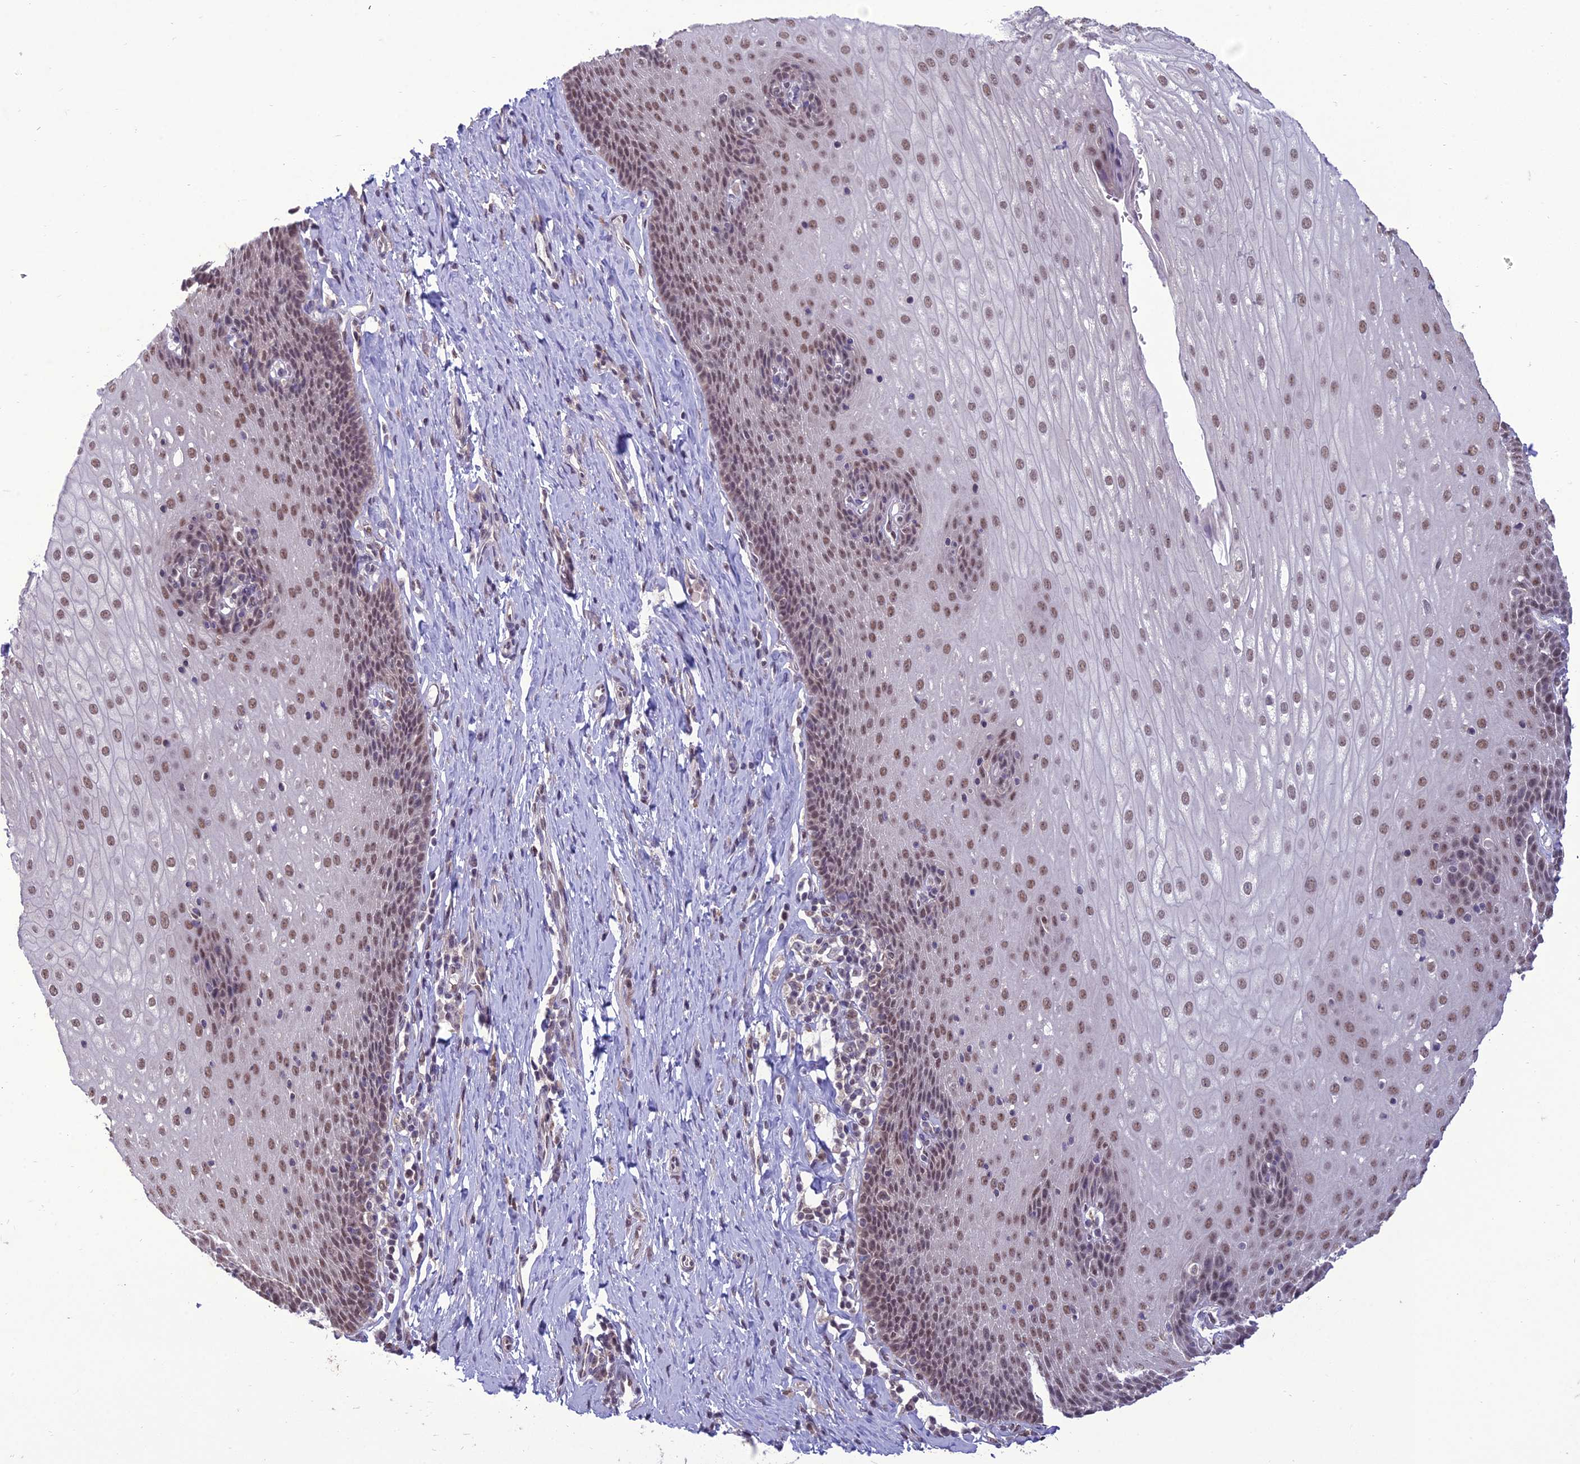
{"staining": {"intensity": "moderate", "quantity": ">75%", "location": "nuclear"}, "tissue": "esophagus", "cell_type": "Squamous epithelial cells", "image_type": "normal", "snomed": [{"axis": "morphology", "description": "Normal tissue, NOS"}, {"axis": "topography", "description": "Esophagus"}], "caption": "Immunohistochemical staining of normal esophagus reveals >75% levels of moderate nuclear protein expression in approximately >75% of squamous epithelial cells.", "gene": "RANBP3", "patient": {"sex": "female", "age": 61}}